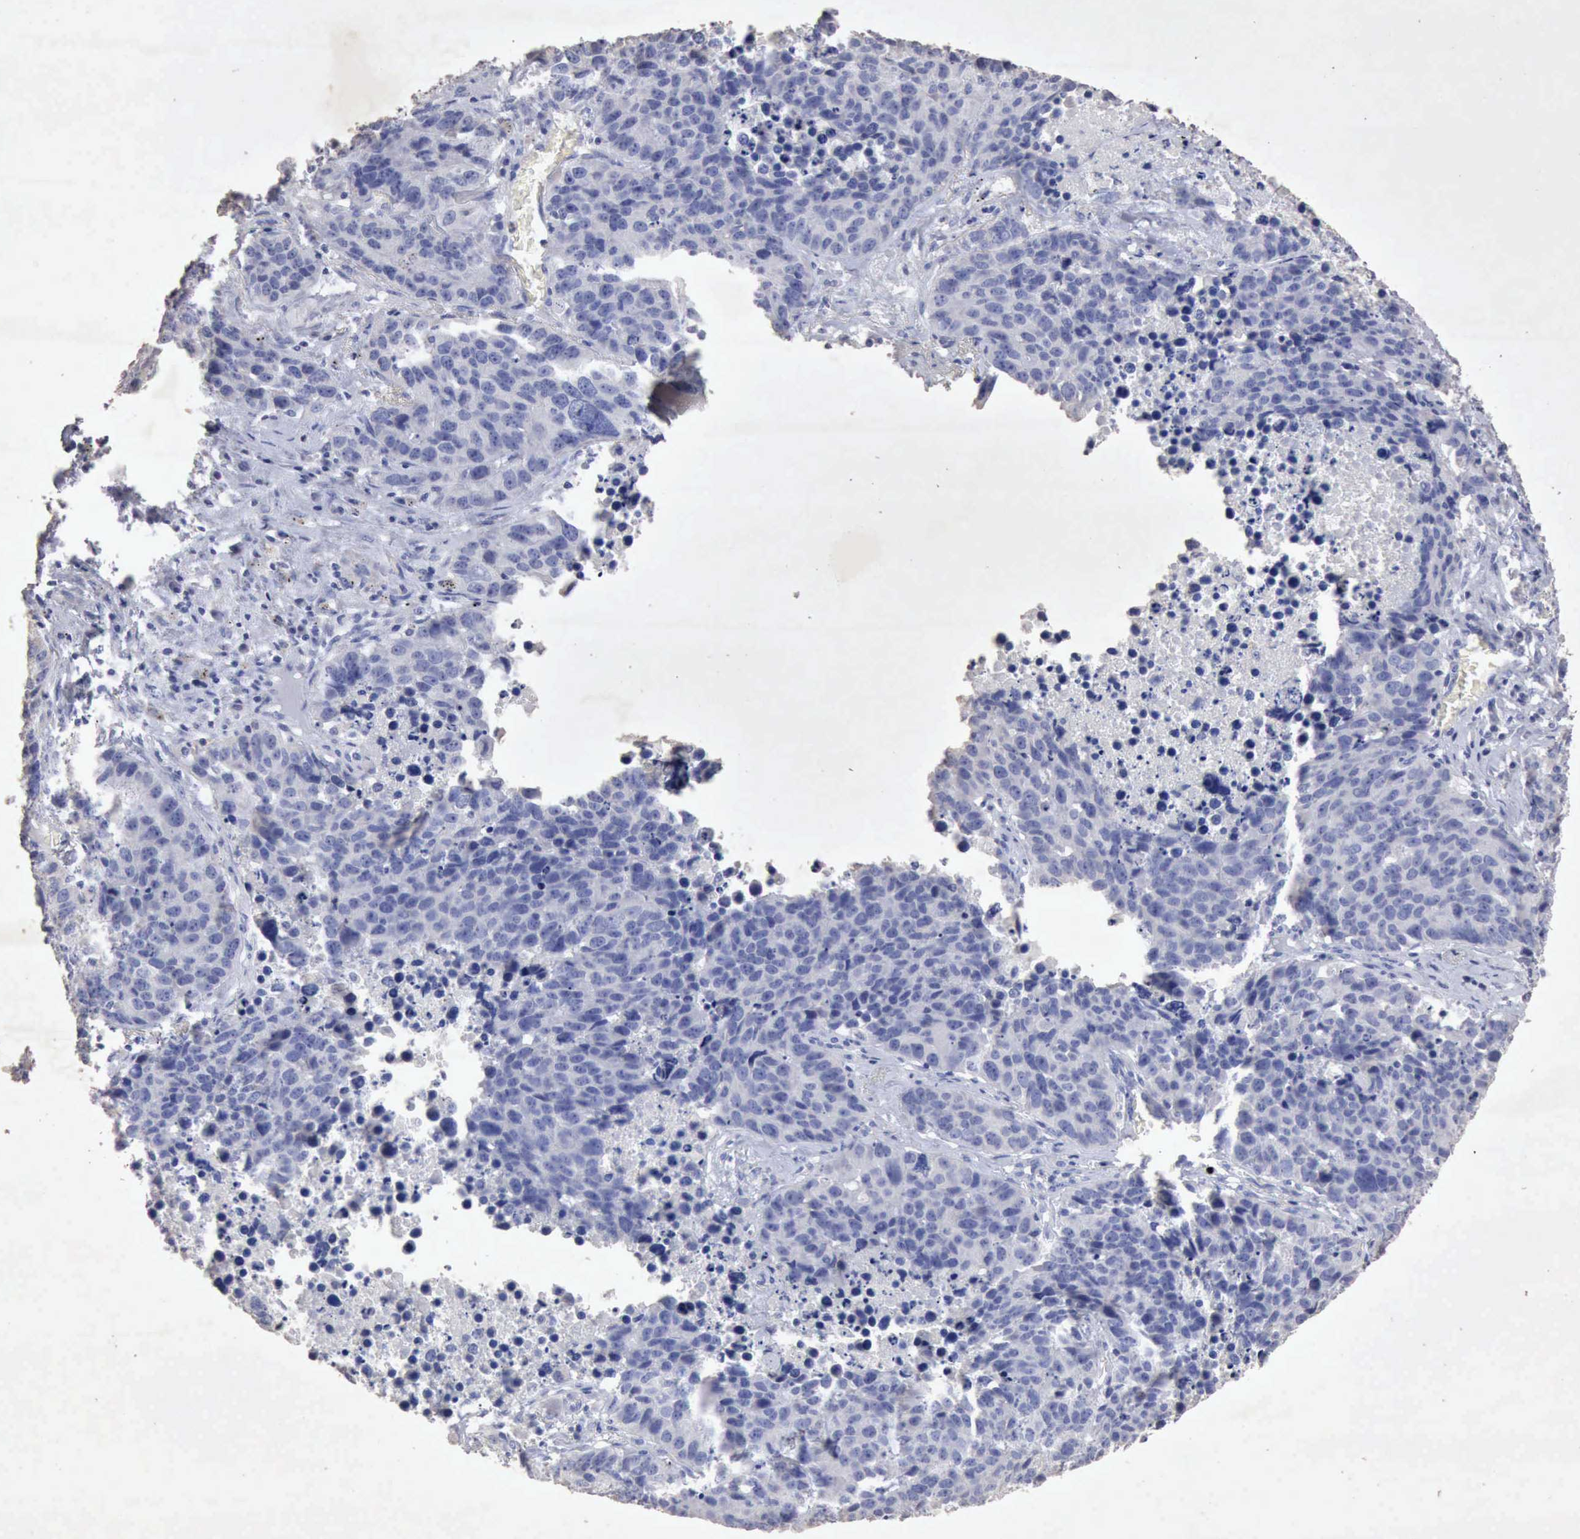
{"staining": {"intensity": "negative", "quantity": "none", "location": "none"}, "tissue": "lung cancer", "cell_type": "Tumor cells", "image_type": "cancer", "snomed": [{"axis": "morphology", "description": "Carcinoid, malignant, NOS"}, {"axis": "topography", "description": "Lung"}], "caption": "Image shows no significant protein expression in tumor cells of malignant carcinoid (lung).", "gene": "KRT6B", "patient": {"sex": "male", "age": 60}}